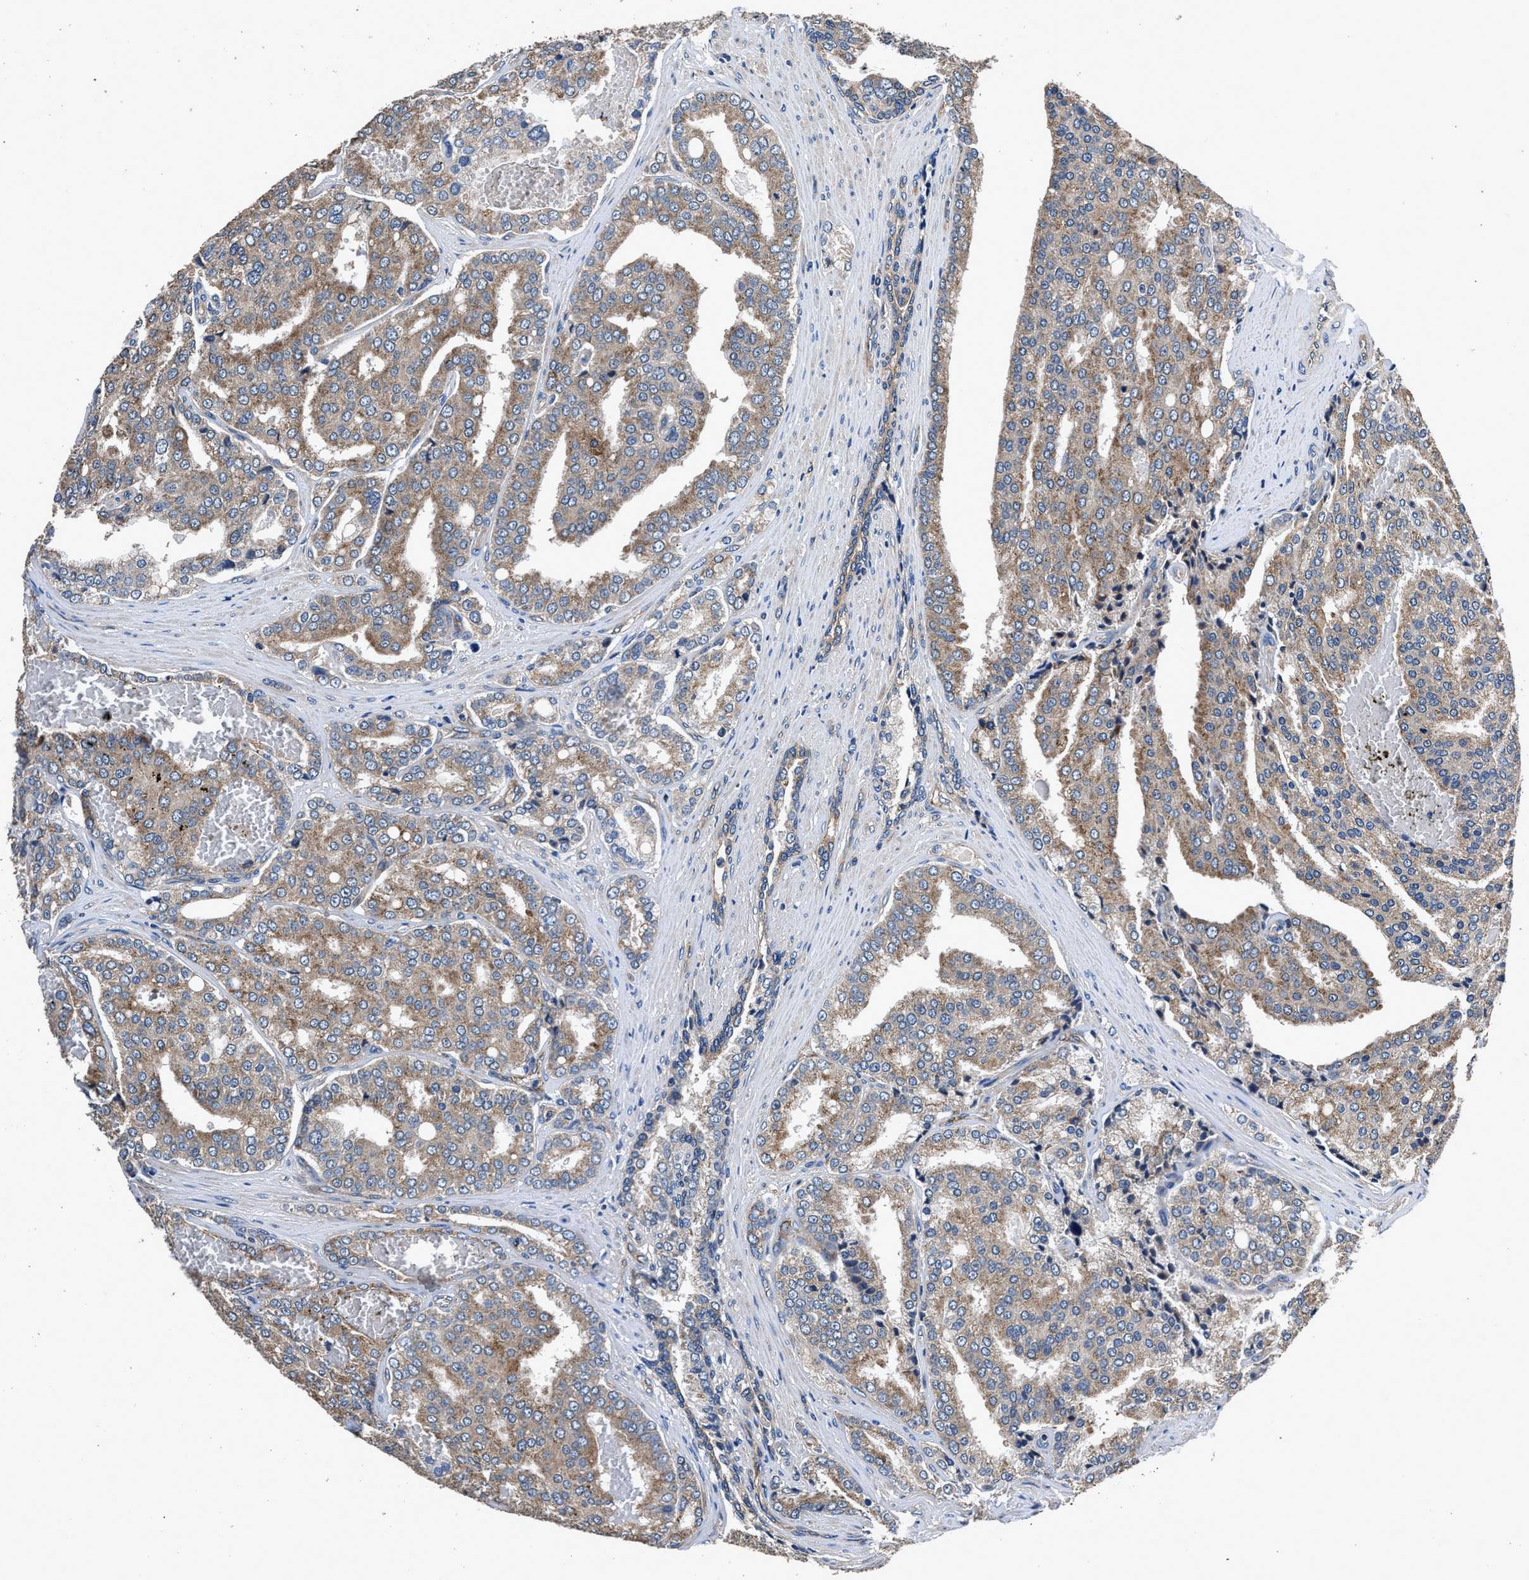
{"staining": {"intensity": "moderate", "quantity": ">75%", "location": "cytoplasmic/membranous"}, "tissue": "prostate cancer", "cell_type": "Tumor cells", "image_type": "cancer", "snomed": [{"axis": "morphology", "description": "Adenocarcinoma, High grade"}, {"axis": "topography", "description": "Prostate"}], "caption": "Immunohistochemistry (IHC) (DAB (3,3'-diaminobenzidine)) staining of human prostate high-grade adenocarcinoma demonstrates moderate cytoplasmic/membranous protein expression in about >75% of tumor cells. (DAB (3,3'-diaminobenzidine) IHC with brightfield microscopy, high magnification).", "gene": "DHRS7B", "patient": {"sex": "male", "age": 50}}